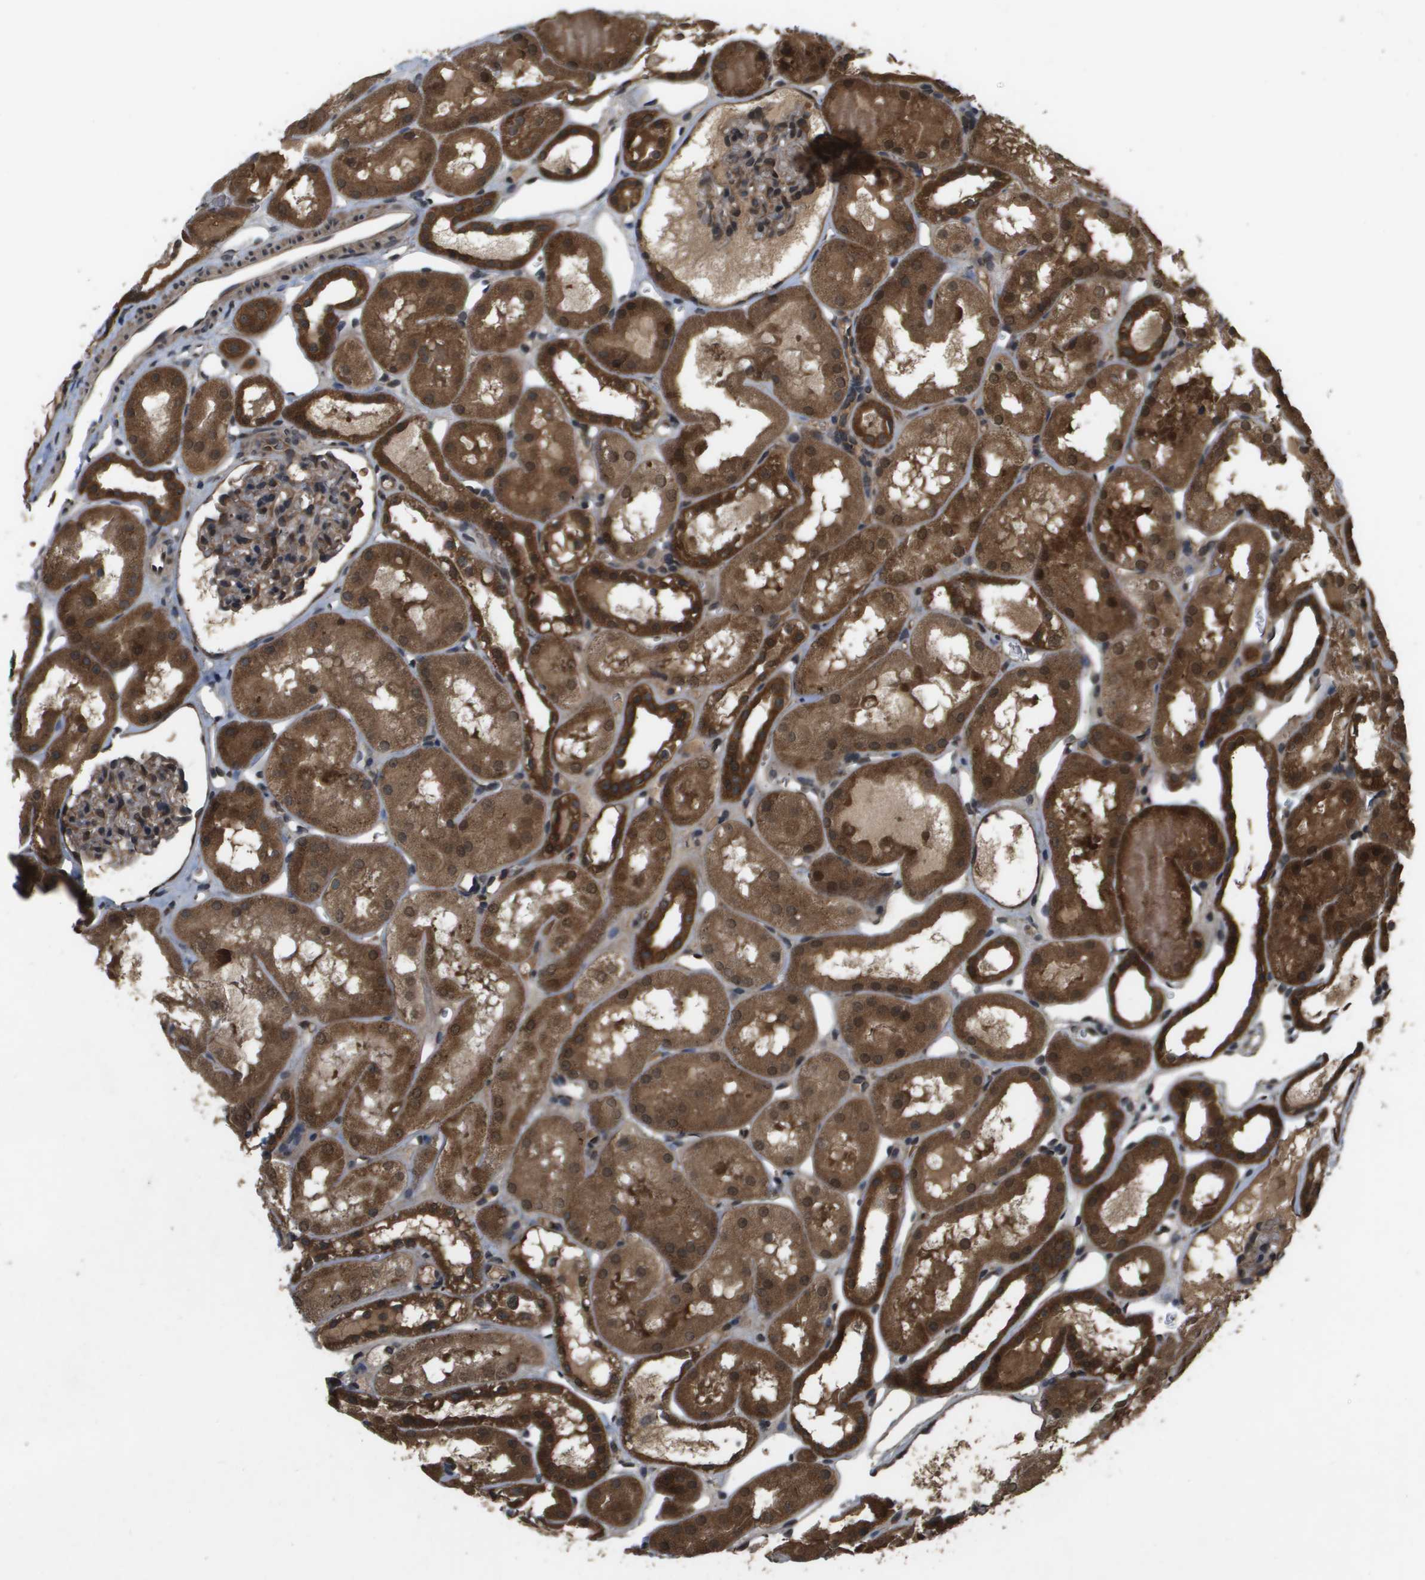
{"staining": {"intensity": "weak", "quantity": ">75%", "location": "cytoplasmic/membranous"}, "tissue": "kidney", "cell_type": "Cells in glomeruli", "image_type": "normal", "snomed": [{"axis": "morphology", "description": "Normal tissue, NOS"}, {"axis": "topography", "description": "Kidney"}, {"axis": "topography", "description": "Urinary bladder"}], "caption": "Protein staining of normal kidney displays weak cytoplasmic/membranous positivity in about >75% of cells in glomeruli.", "gene": "SPTLC1", "patient": {"sex": "male", "age": 16}}